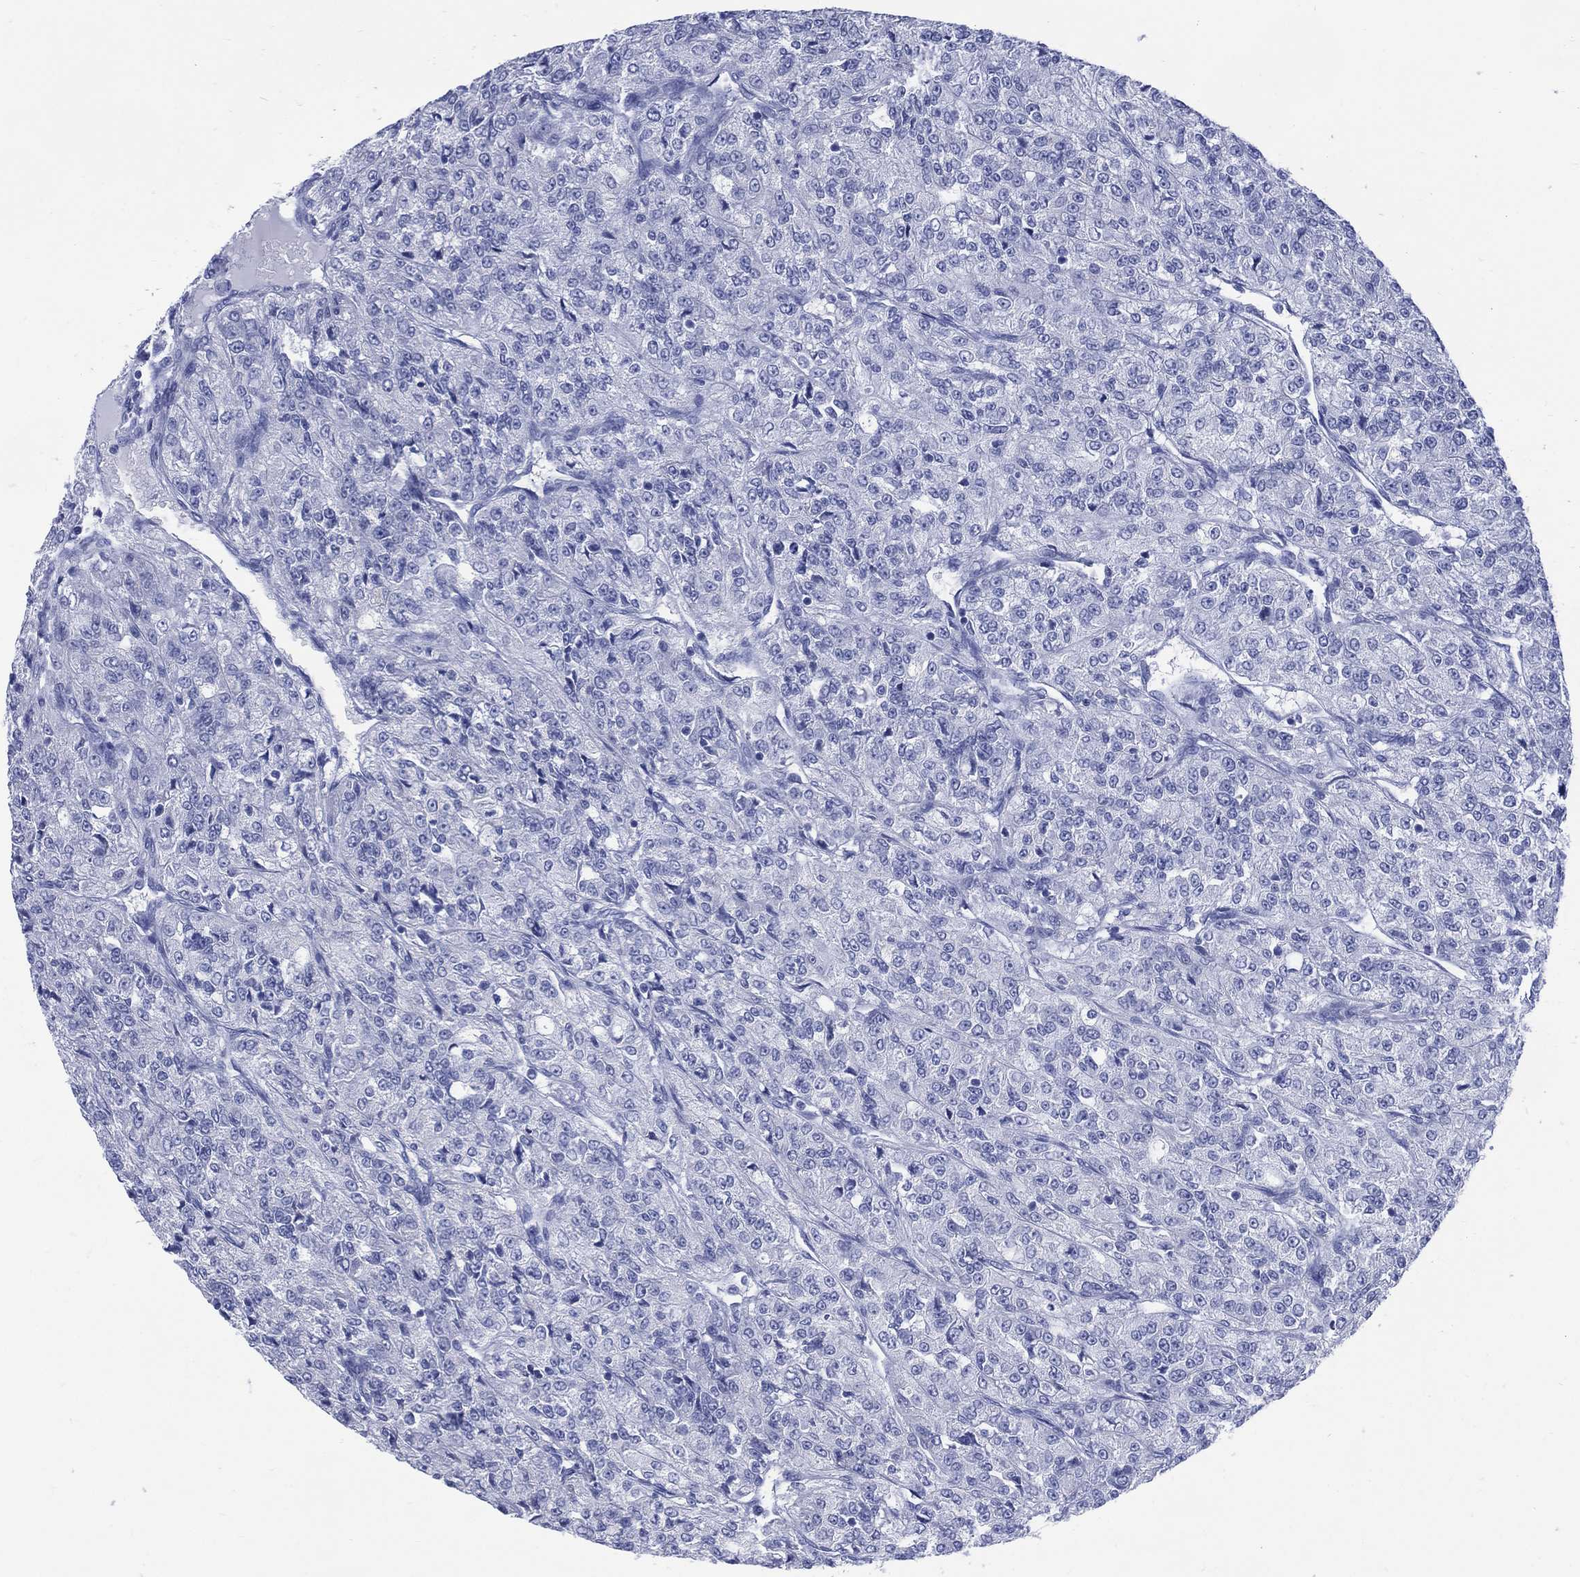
{"staining": {"intensity": "negative", "quantity": "none", "location": "none"}, "tissue": "renal cancer", "cell_type": "Tumor cells", "image_type": "cancer", "snomed": [{"axis": "morphology", "description": "Adenocarcinoma, NOS"}, {"axis": "topography", "description": "Kidney"}], "caption": "The photomicrograph reveals no significant staining in tumor cells of adenocarcinoma (renal).", "gene": "LRRD1", "patient": {"sex": "female", "age": 63}}